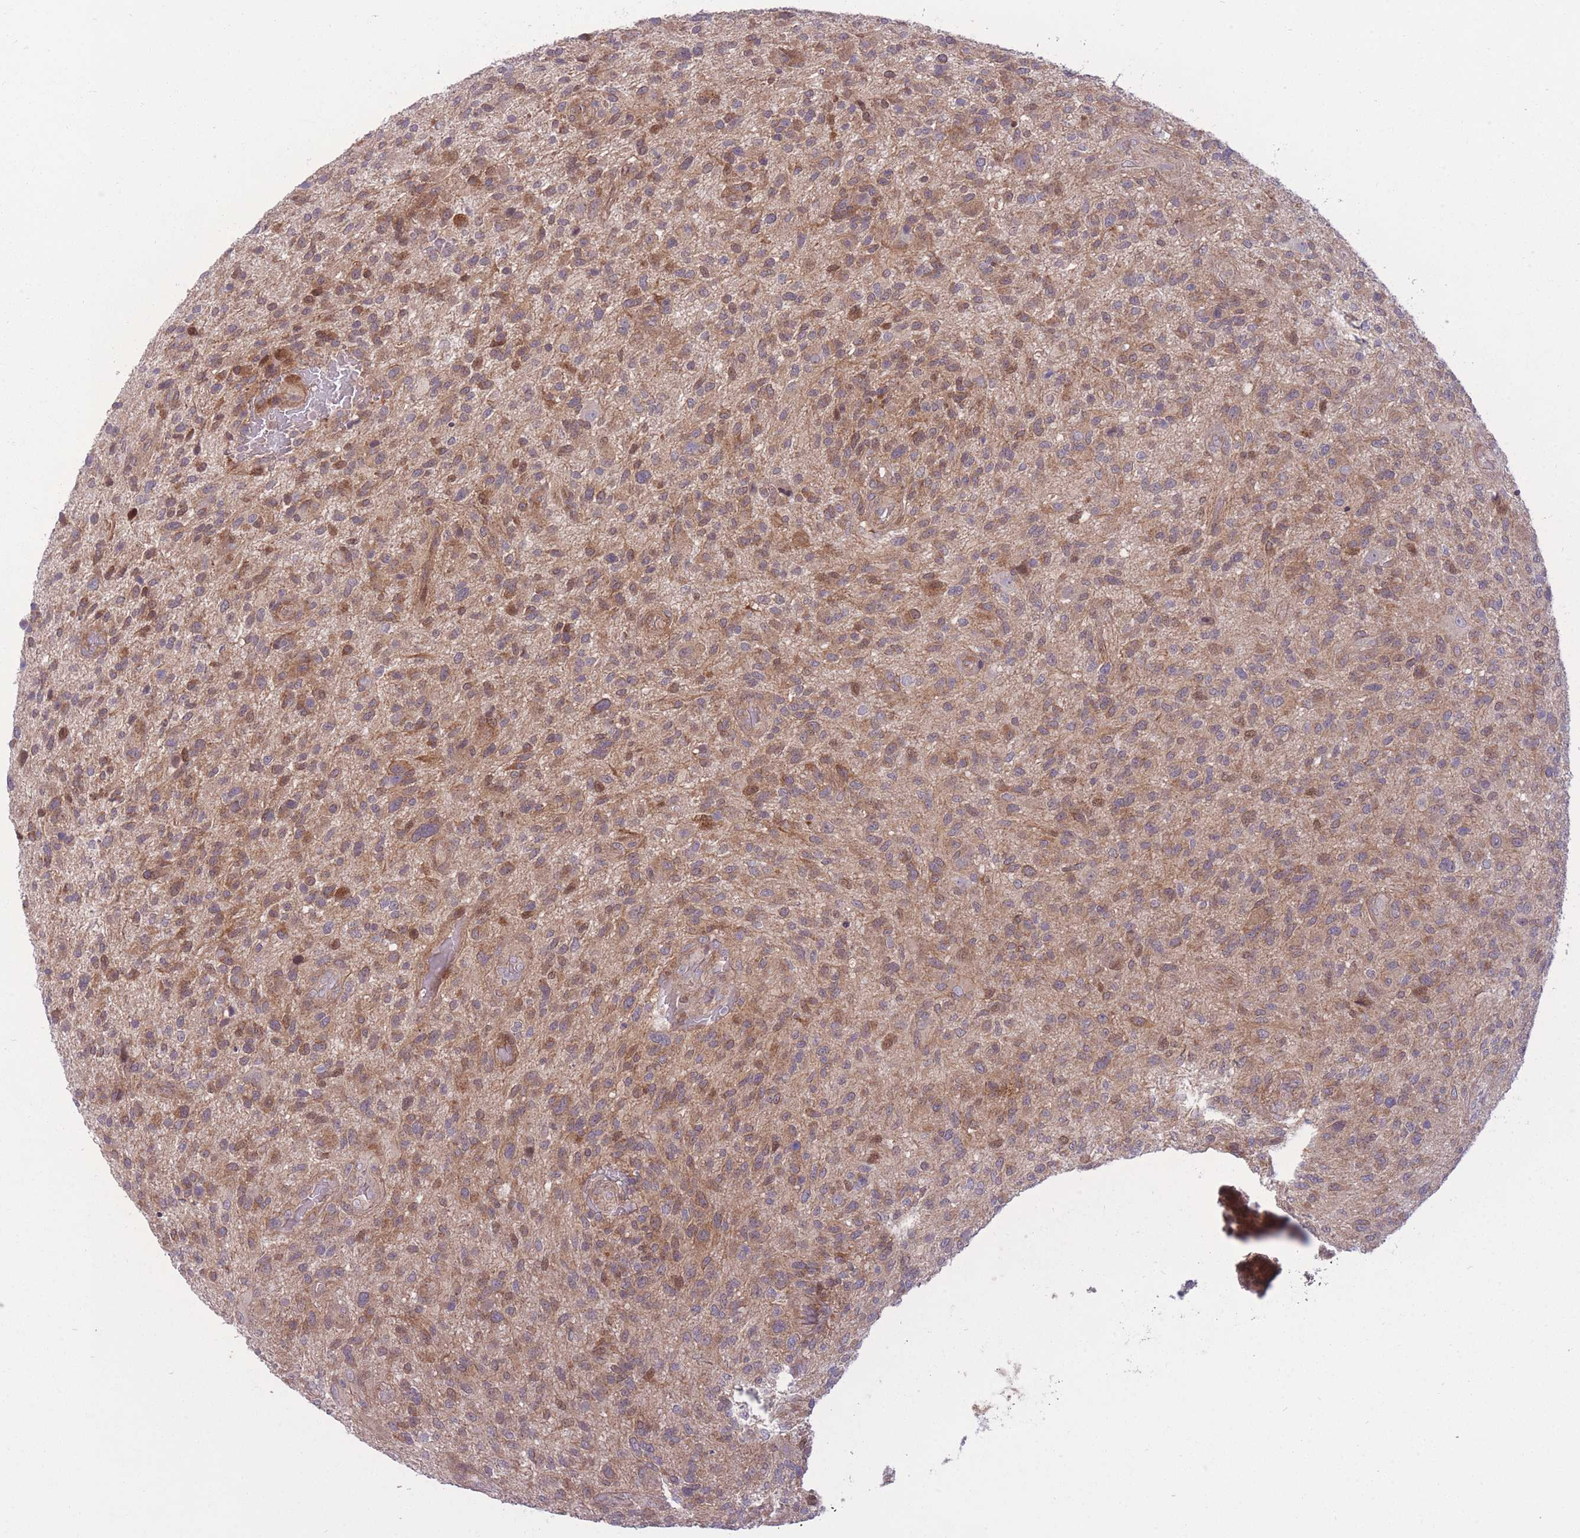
{"staining": {"intensity": "moderate", "quantity": ">75%", "location": "cytoplasmic/membranous"}, "tissue": "glioma", "cell_type": "Tumor cells", "image_type": "cancer", "snomed": [{"axis": "morphology", "description": "Glioma, malignant, High grade"}, {"axis": "topography", "description": "Brain"}], "caption": "The immunohistochemical stain shows moderate cytoplasmic/membranous expression in tumor cells of malignant glioma (high-grade) tissue. (Stains: DAB (3,3'-diaminobenzidine) in brown, nuclei in blue, Microscopy: brightfield microscopy at high magnification).", "gene": "RIC8A", "patient": {"sex": "male", "age": 47}}